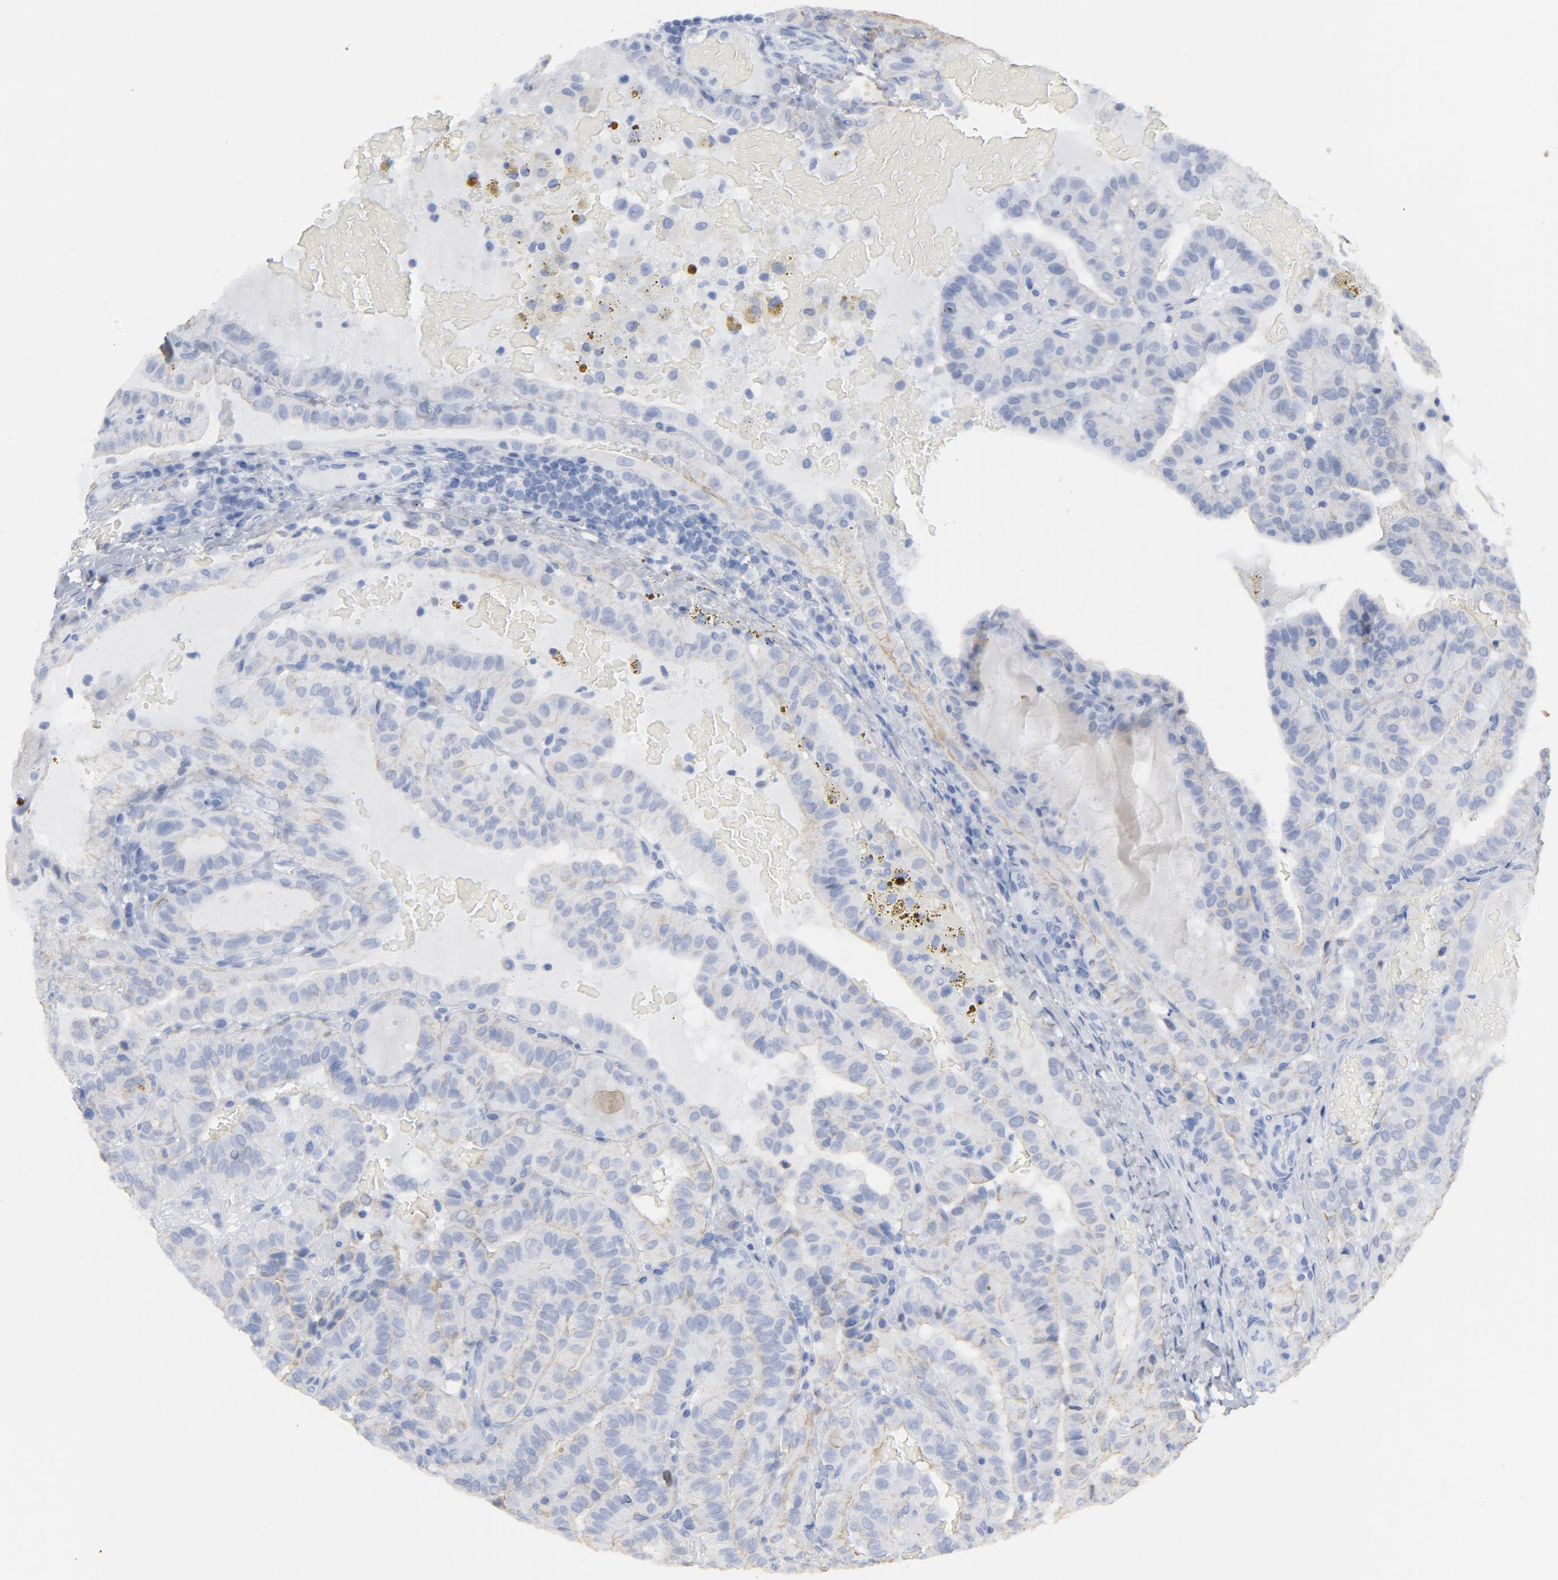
{"staining": {"intensity": "weak", "quantity": "25%-75%", "location": "cytoplasmic/membranous"}, "tissue": "thyroid cancer", "cell_type": "Tumor cells", "image_type": "cancer", "snomed": [{"axis": "morphology", "description": "Papillary adenocarcinoma, NOS"}, {"axis": "topography", "description": "Thyroid gland"}], "caption": "This is an image of IHC staining of thyroid papillary adenocarcinoma, which shows weak positivity in the cytoplasmic/membranous of tumor cells.", "gene": "TSPAN6", "patient": {"sex": "male", "age": 77}}